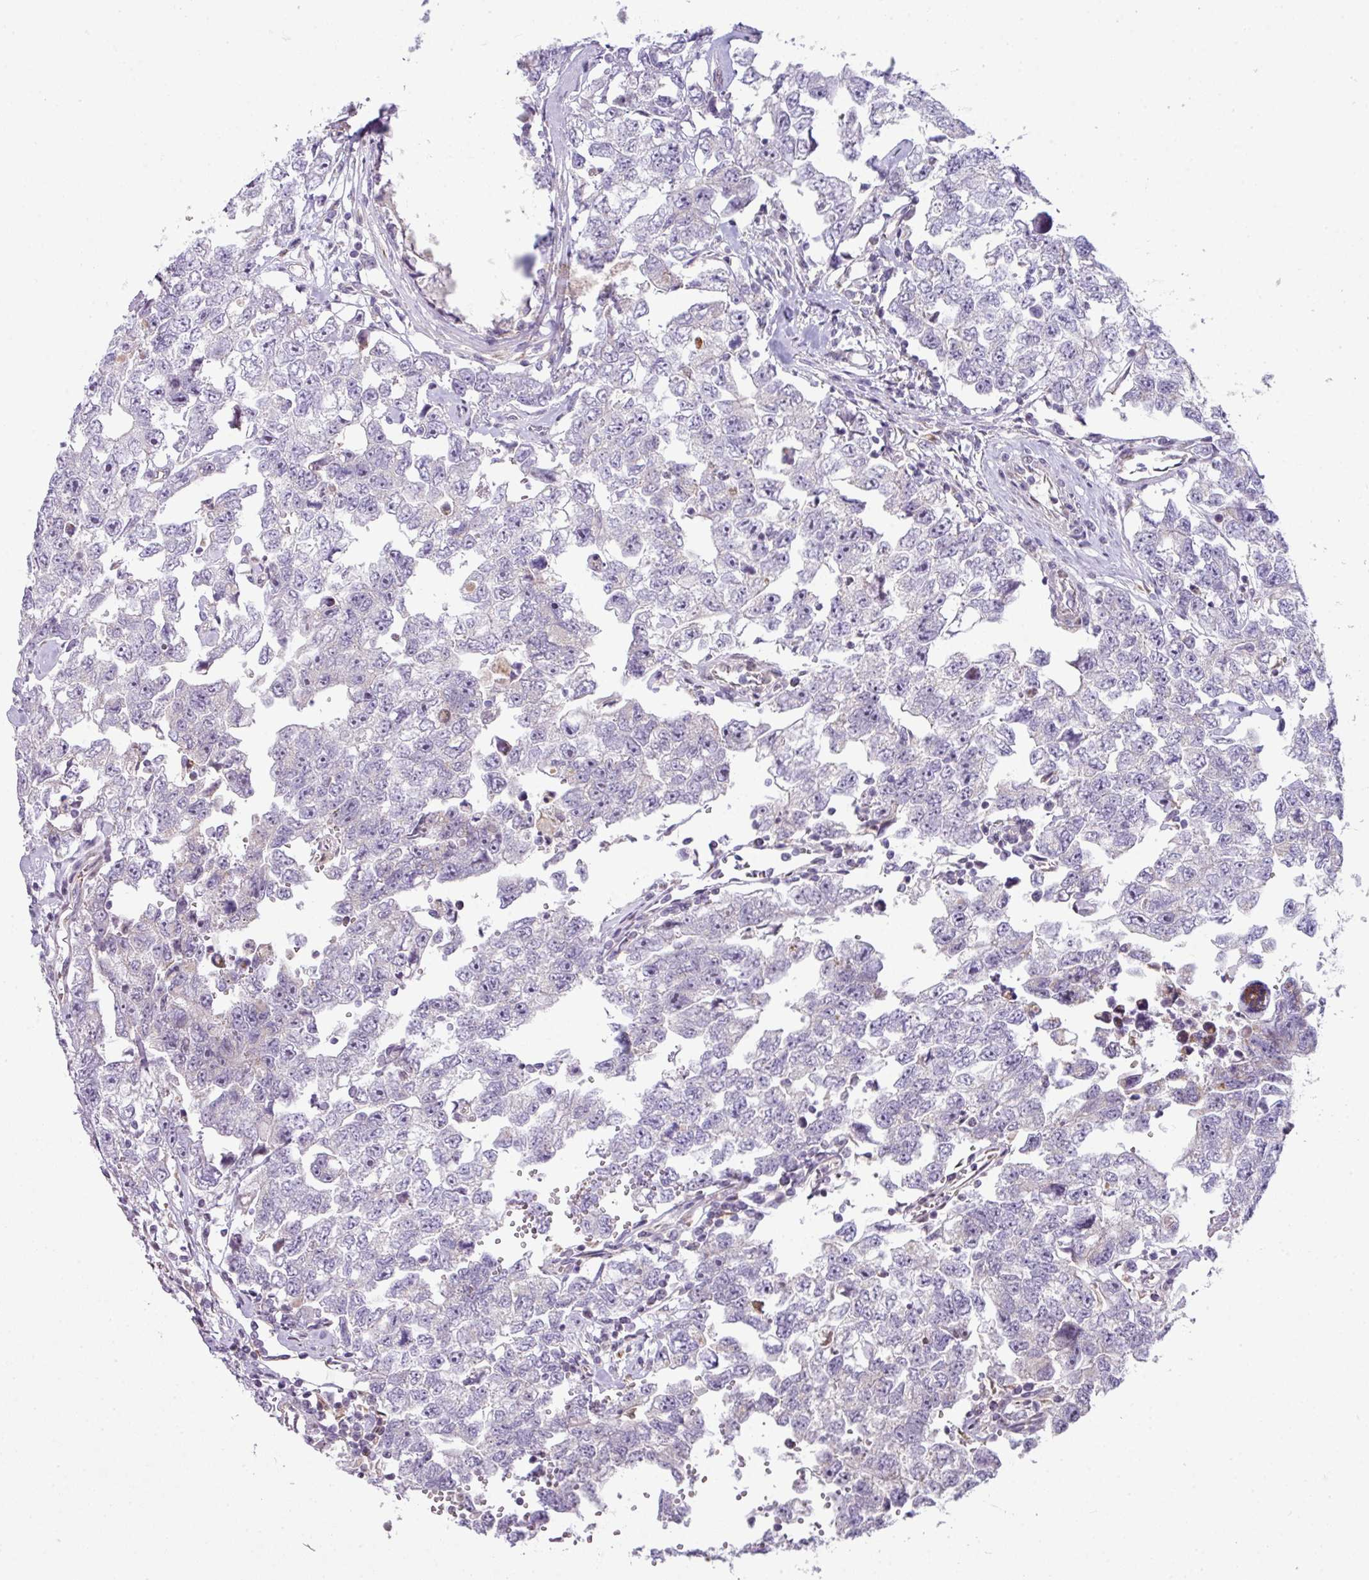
{"staining": {"intensity": "negative", "quantity": "none", "location": "none"}, "tissue": "testis cancer", "cell_type": "Tumor cells", "image_type": "cancer", "snomed": [{"axis": "morphology", "description": "Carcinoma, Embryonal, NOS"}, {"axis": "topography", "description": "Testis"}], "caption": "Immunohistochemistry (IHC) of human testis embryonal carcinoma demonstrates no expression in tumor cells.", "gene": "STAT5A", "patient": {"sex": "male", "age": 22}}